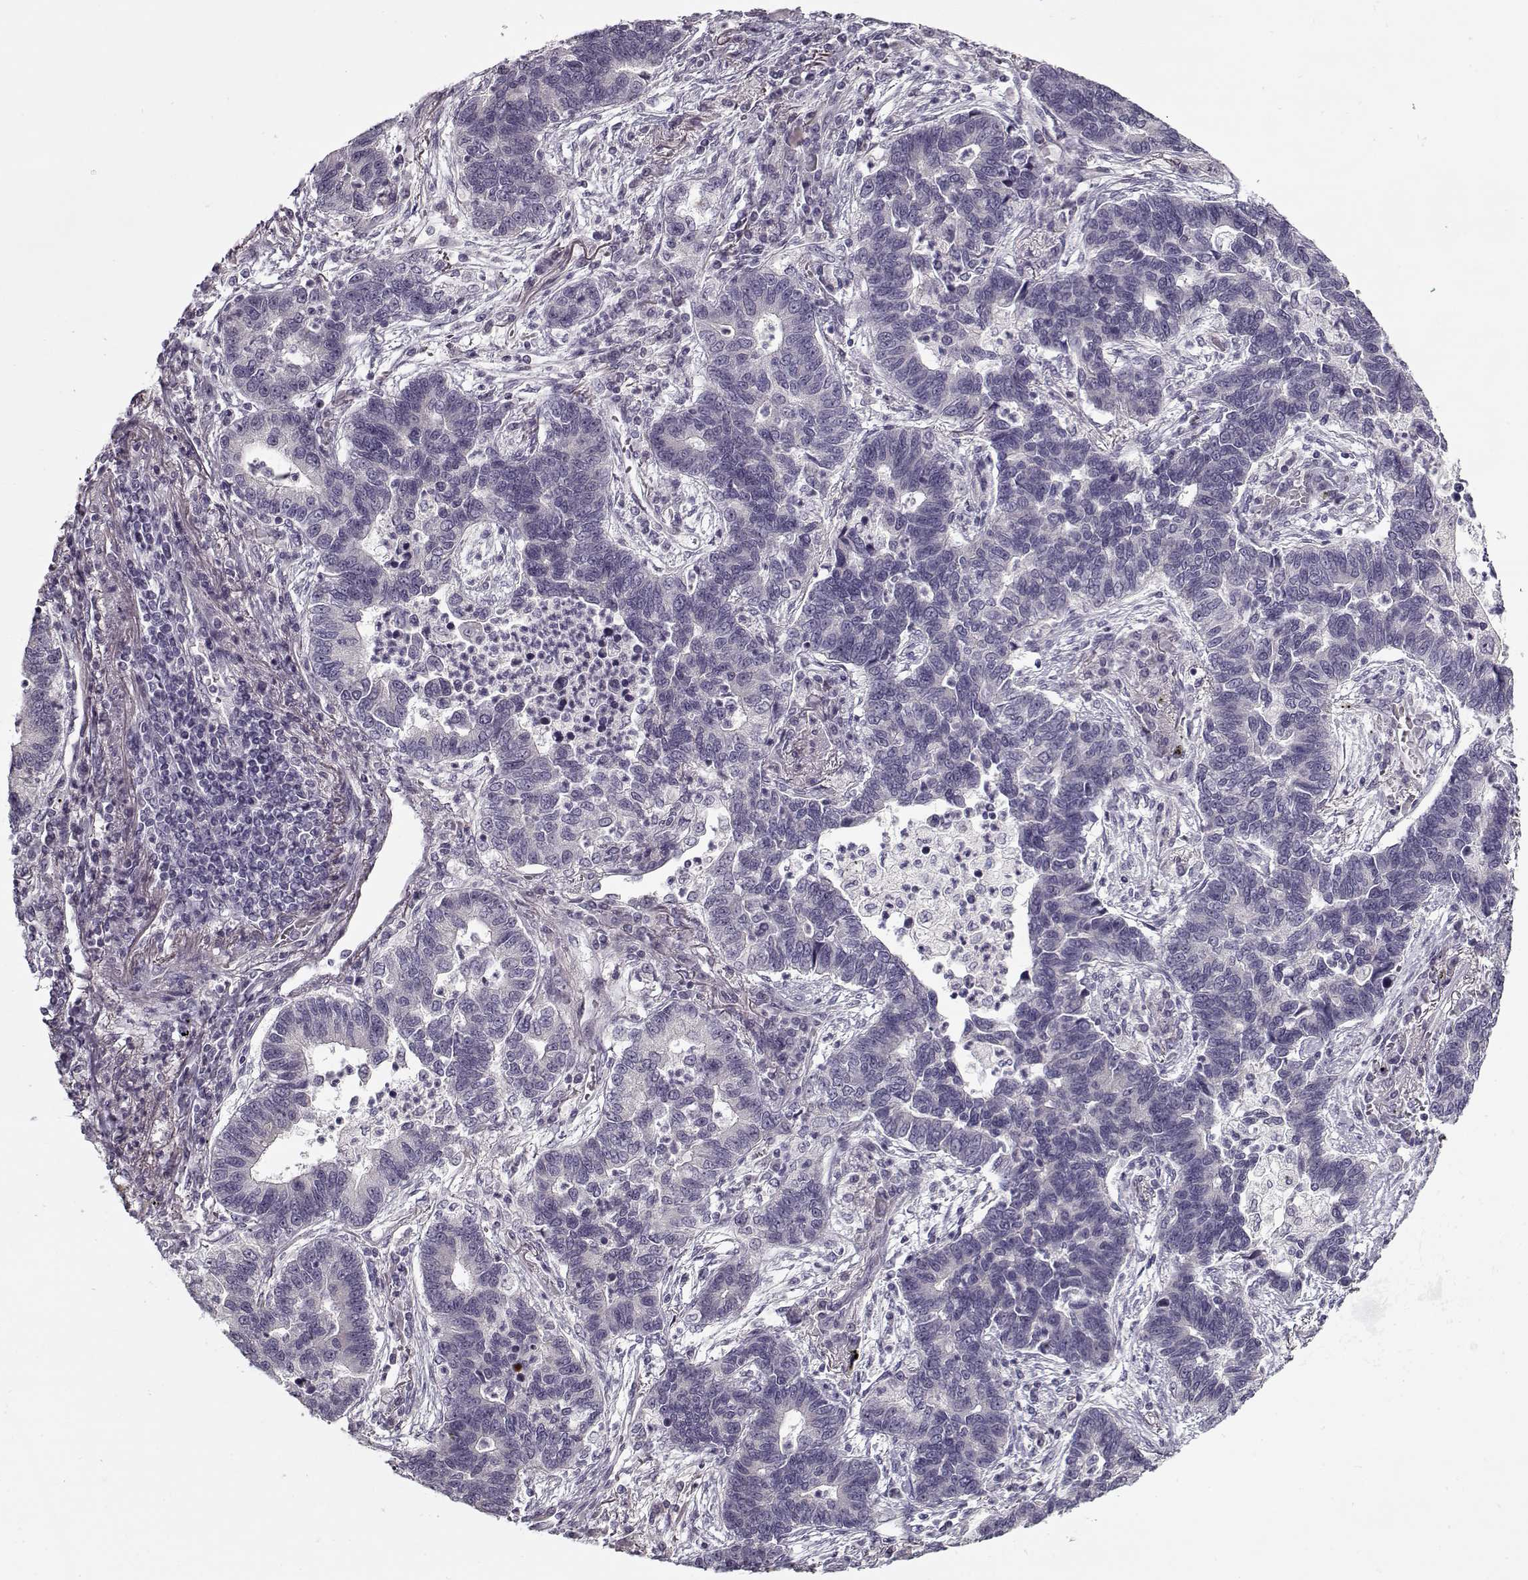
{"staining": {"intensity": "negative", "quantity": "none", "location": "none"}, "tissue": "lung cancer", "cell_type": "Tumor cells", "image_type": "cancer", "snomed": [{"axis": "morphology", "description": "Adenocarcinoma, NOS"}, {"axis": "topography", "description": "Lung"}], "caption": "This is an immunohistochemistry (IHC) histopathology image of lung cancer. There is no expression in tumor cells.", "gene": "PNMT", "patient": {"sex": "female", "age": 57}}